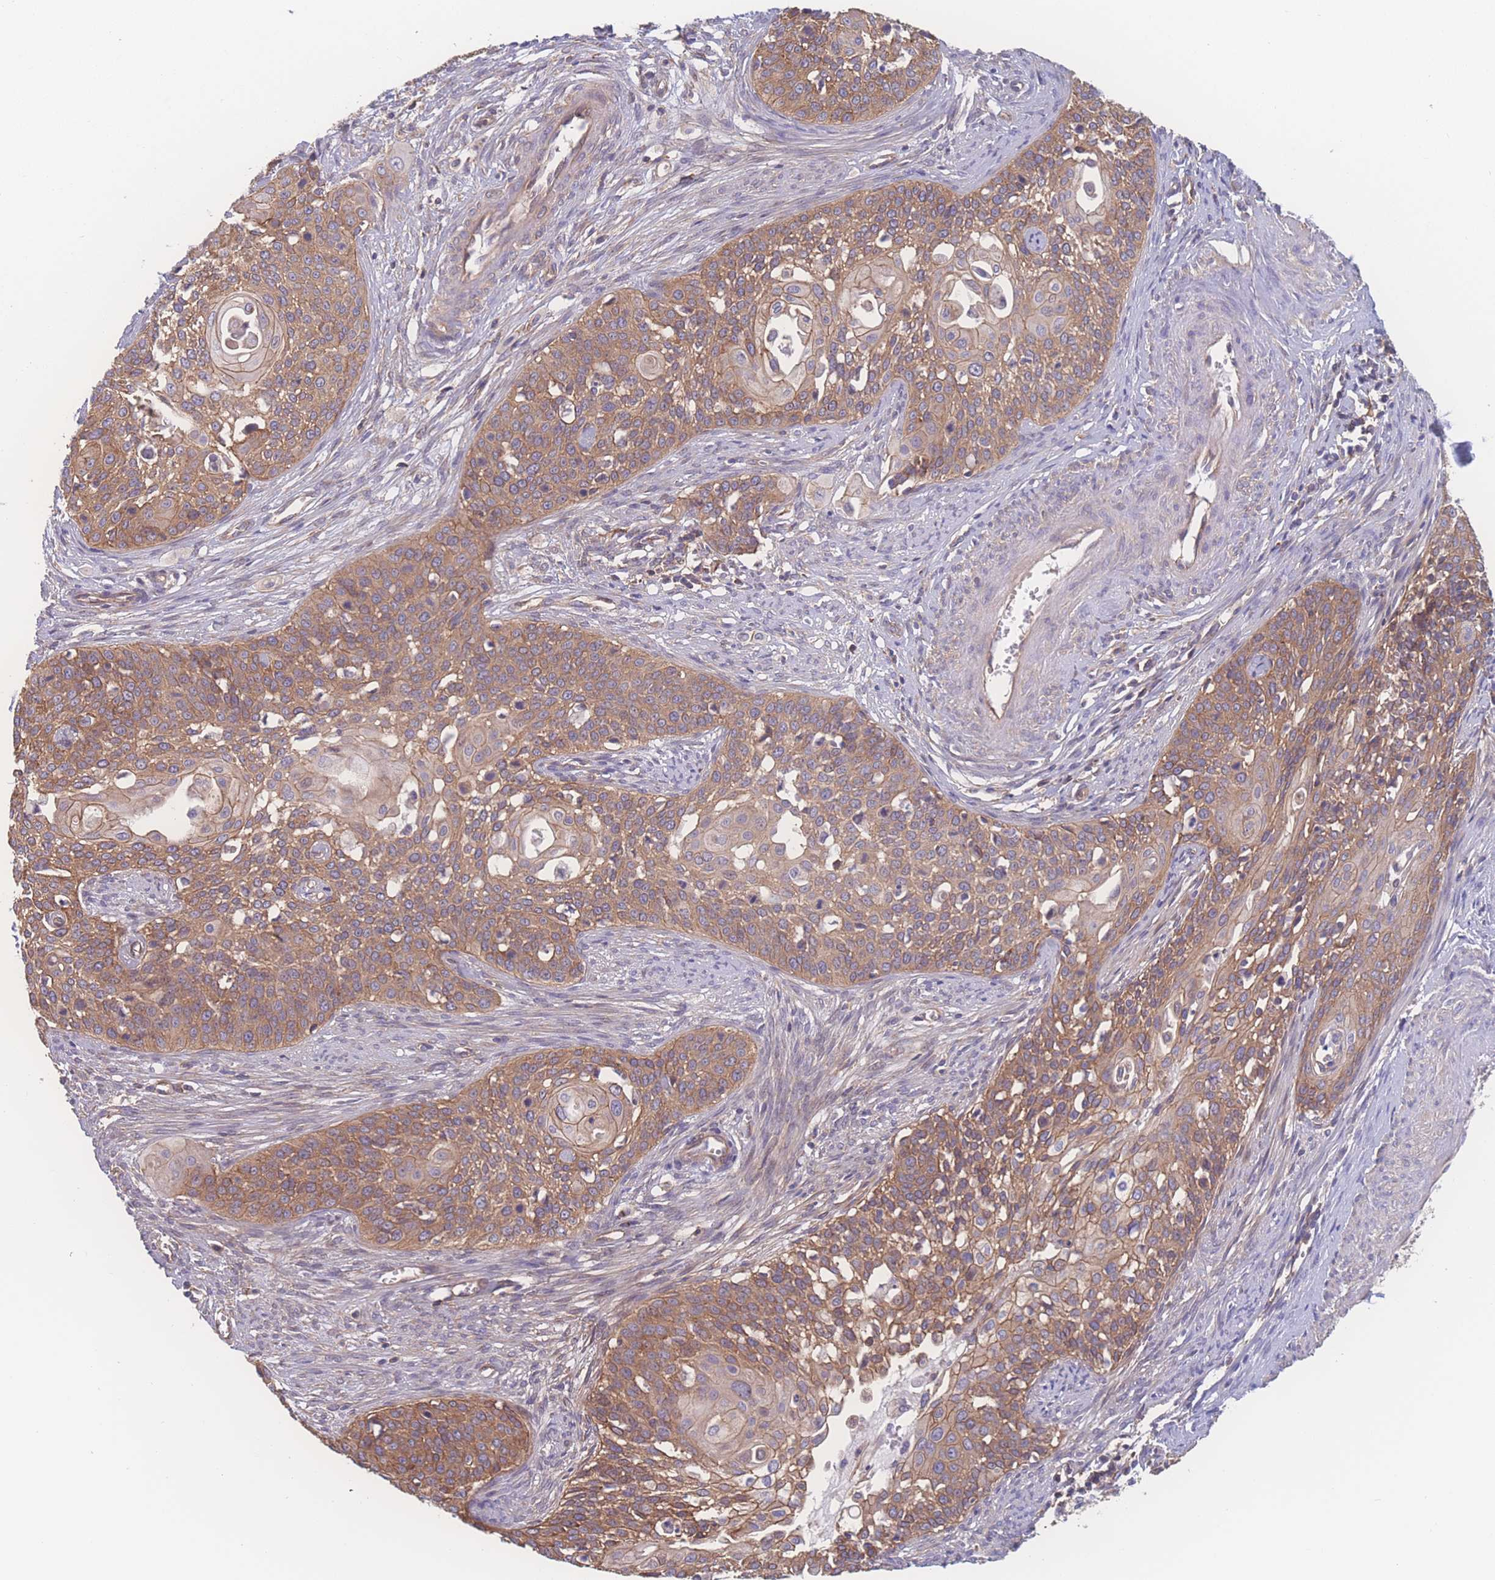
{"staining": {"intensity": "moderate", "quantity": ">75%", "location": "cytoplasmic/membranous"}, "tissue": "cervical cancer", "cell_type": "Tumor cells", "image_type": "cancer", "snomed": [{"axis": "morphology", "description": "Squamous cell carcinoma, NOS"}, {"axis": "topography", "description": "Cervix"}], "caption": "Protein expression analysis of human cervical cancer reveals moderate cytoplasmic/membranous staining in approximately >75% of tumor cells.", "gene": "CFAP97", "patient": {"sex": "female", "age": 44}}